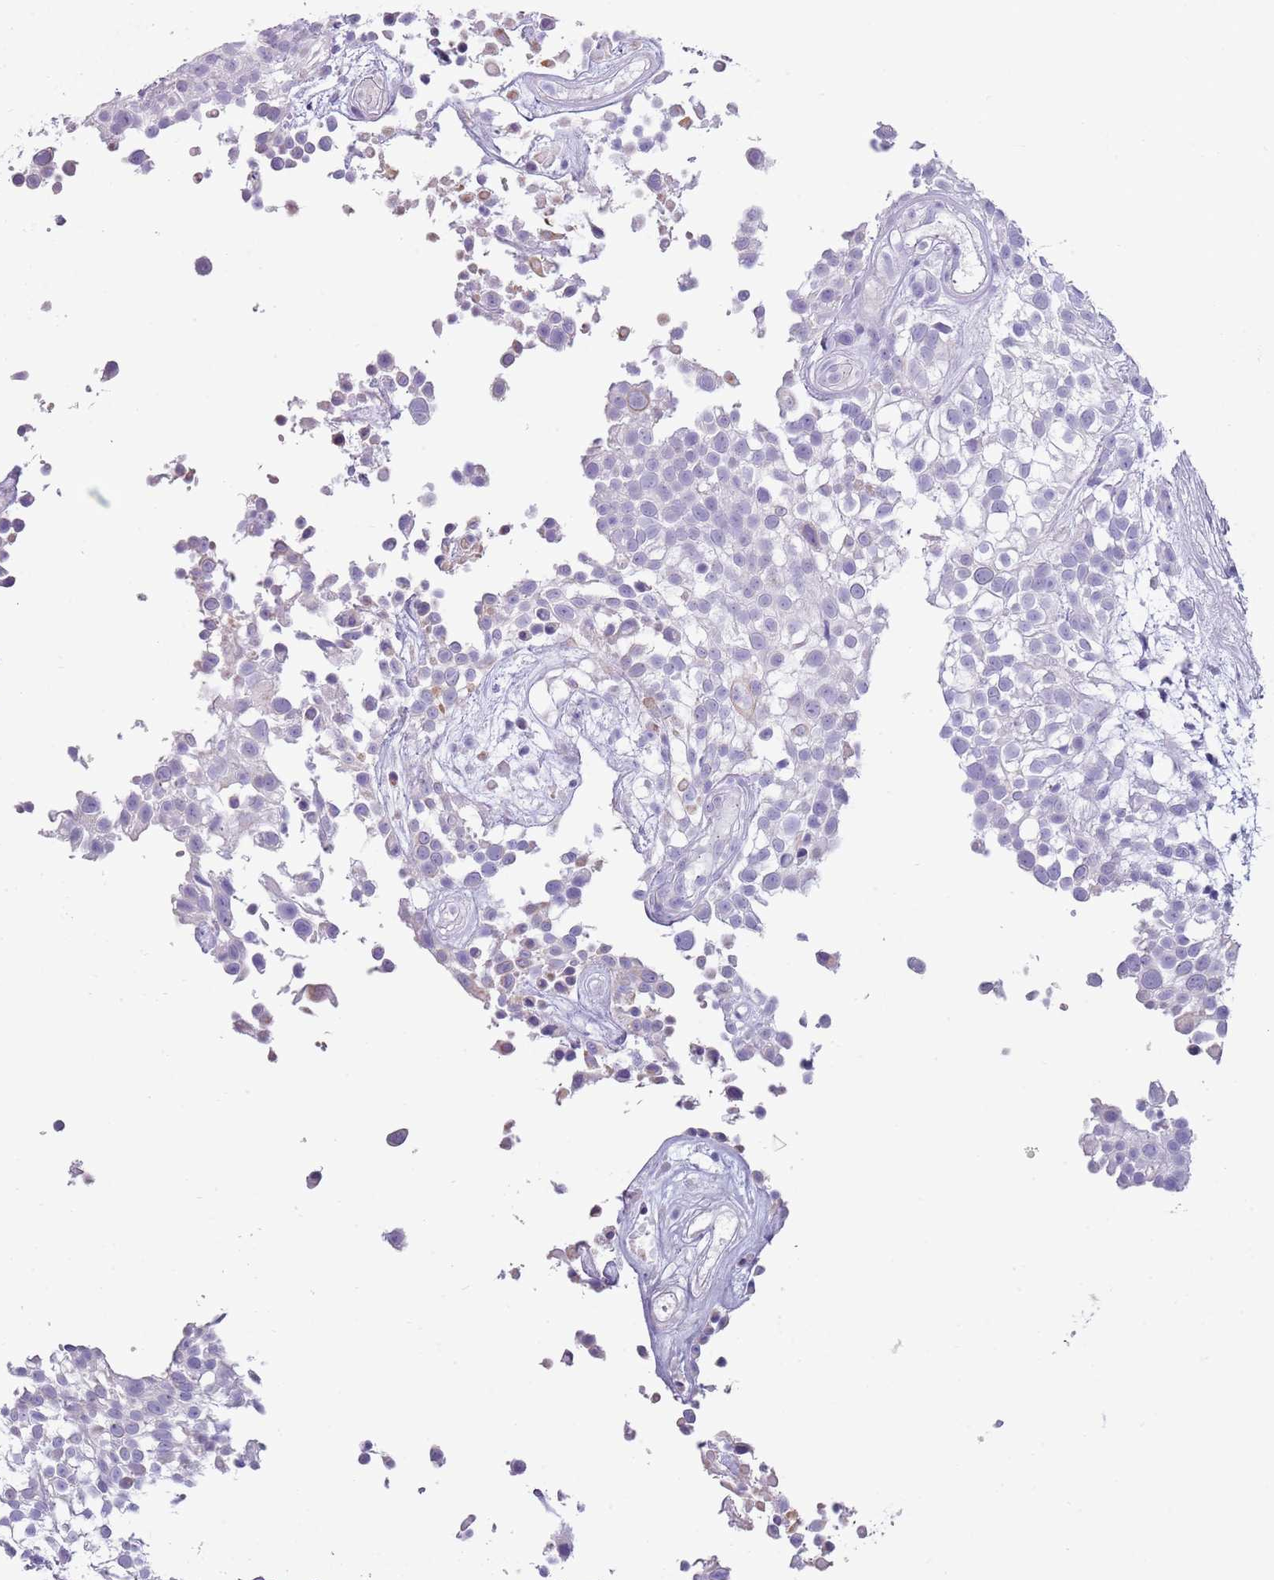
{"staining": {"intensity": "negative", "quantity": "none", "location": "none"}, "tissue": "urothelial cancer", "cell_type": "Tumor cells", "image_type": "cancer", "snomed": [{"axis": "morphology", "description": "Urothelial carcinoma, High grade"}, {"axis": "topography", "description": "Urinary bladder"}], "caption": "IHC histopathology image of human urothelial carcinoma (high-grade) stained for a protein (brown), which exhibits no staining in tumor cells.", "gene": "NBPF20", "patient": {"sex": "male", "age": 56}}